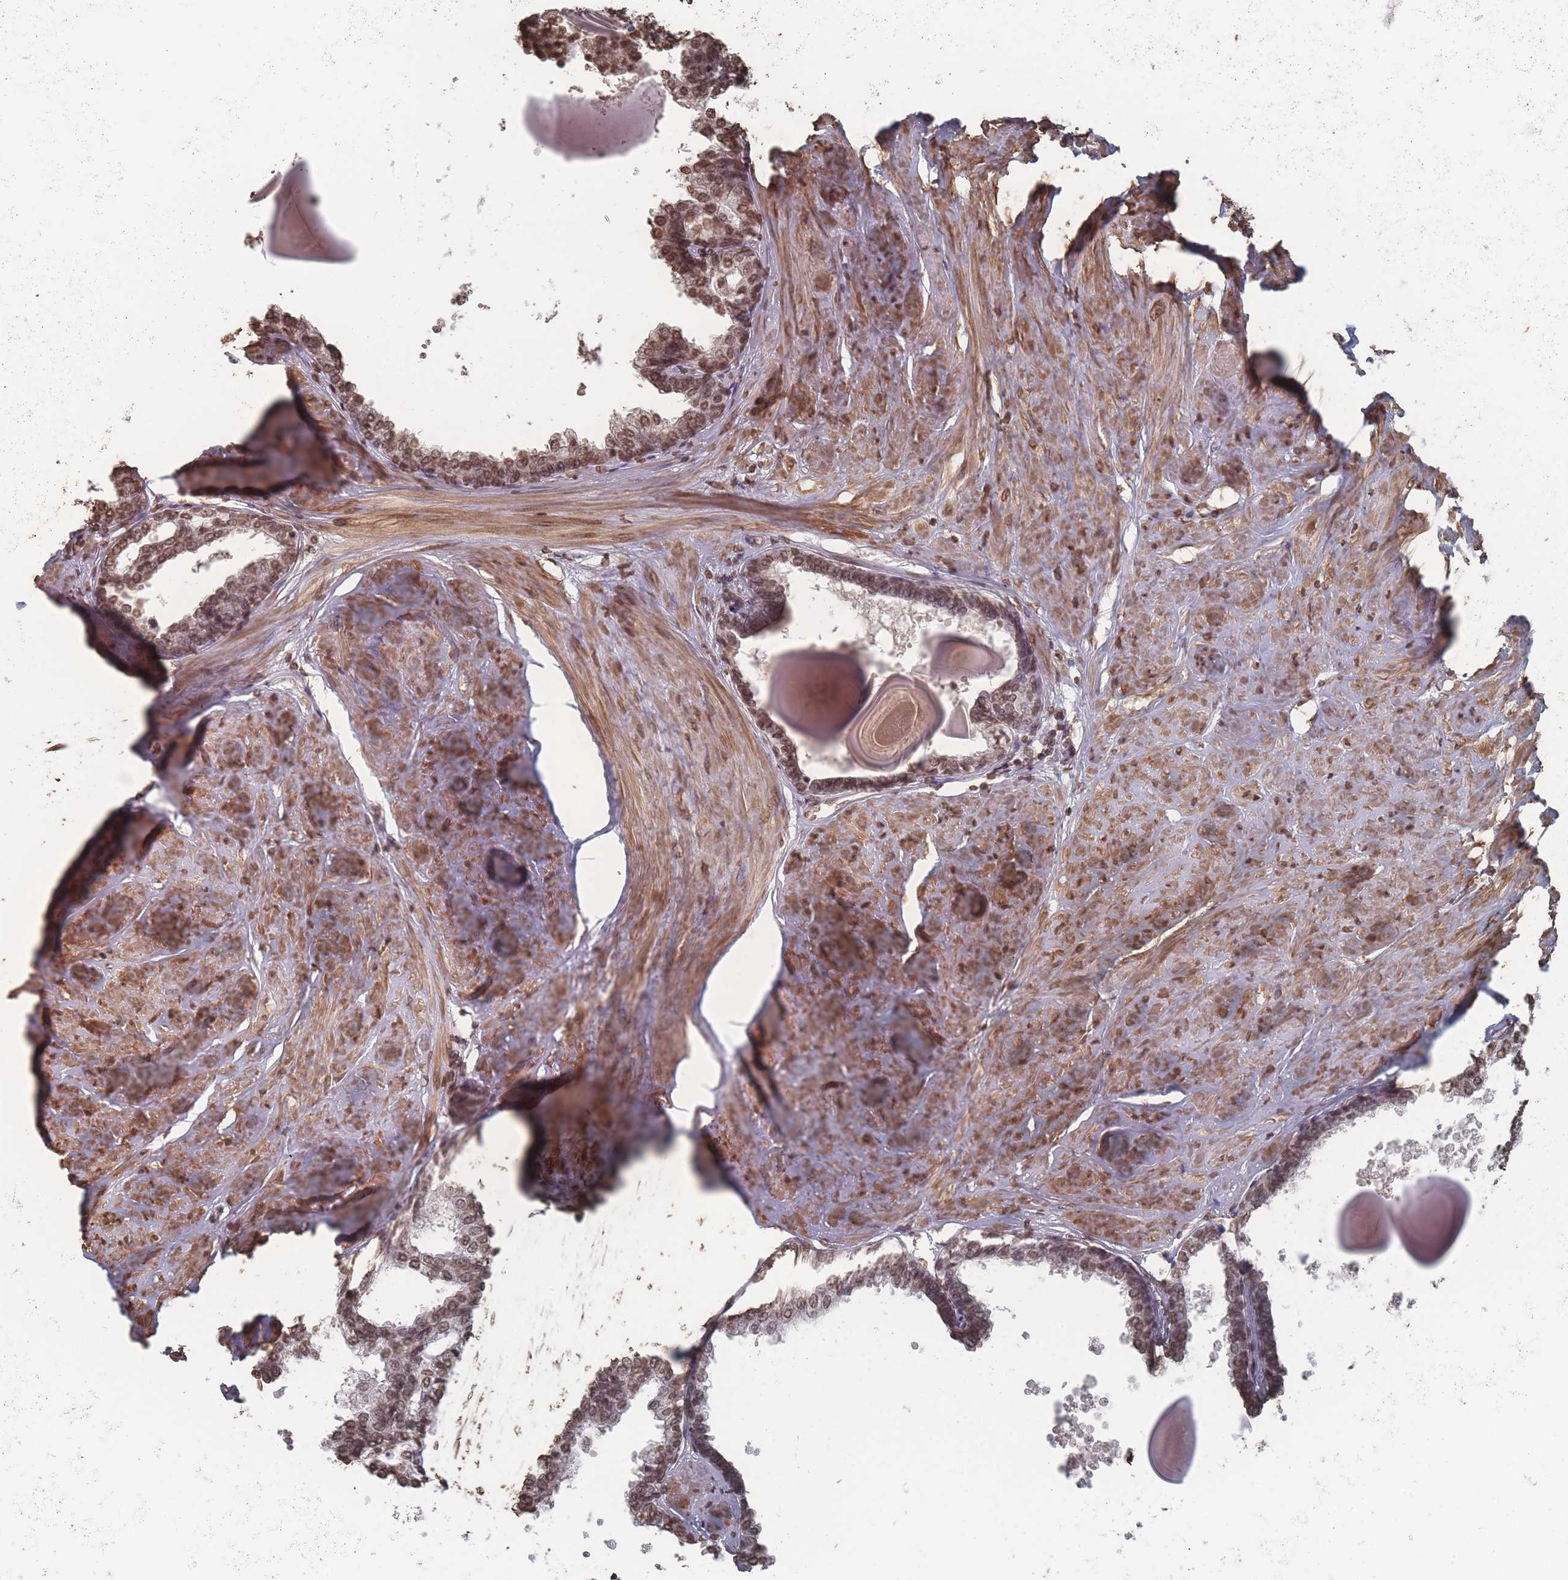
{"staining": {"intensity": "moderate", "quantity": "25%-75%", "location": "nuclear"}, "tissue": "prostate", "cell_type": "Glandular cells", "image_type": "normal", "snomed": [{"axis": "morphology", "description": "Normal tissue, NOS"}, {"axis": "topography", "description": "Prostate"}], "caption": "DAB (3,3'-diaminobenzidine) immunohistochemical staining of normal human prostate reveals moderate nuclear protein expression in about 25%-75% of glandular cells.", "gene": "PLEKHG5", "patient": {"sex": "male", "age": 48}}